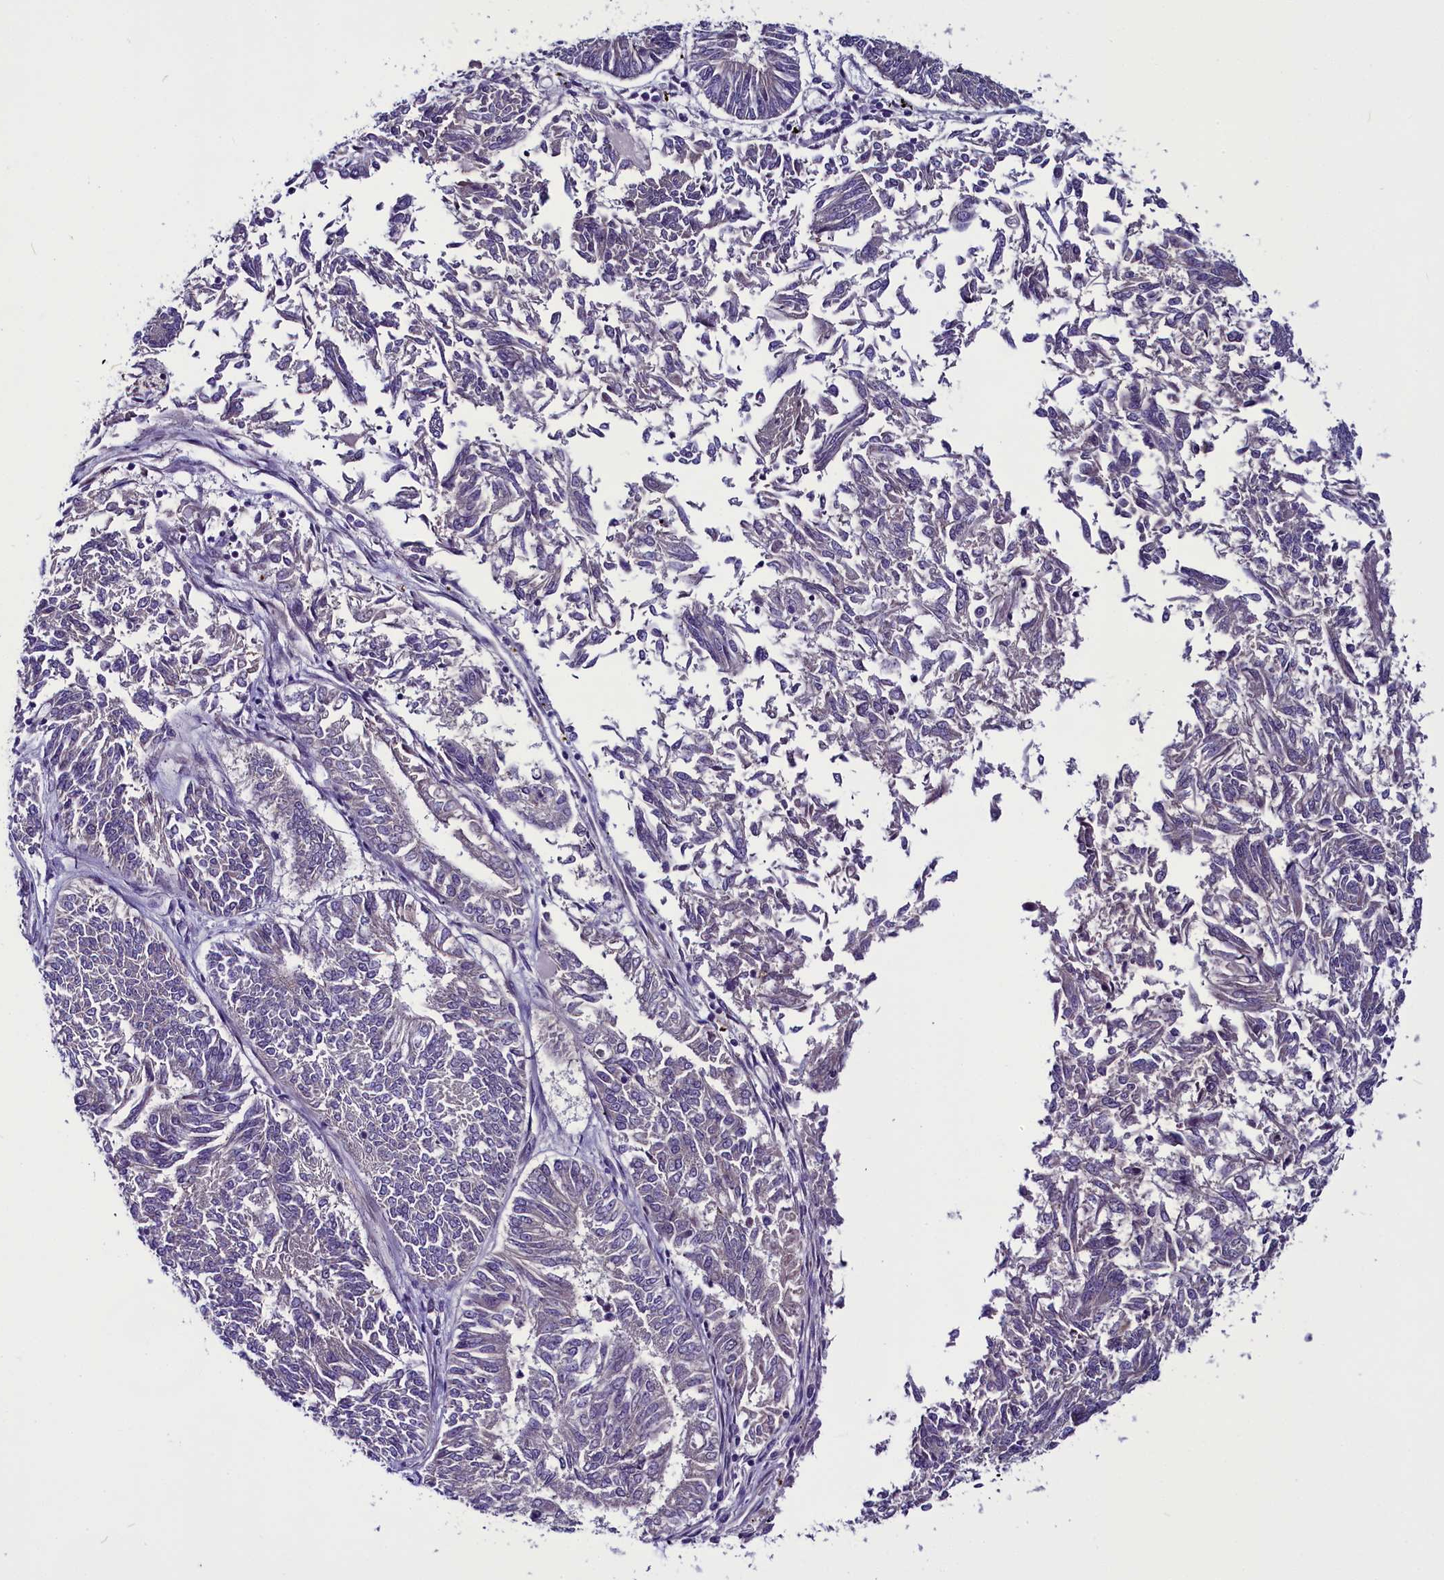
{"staining": {"intensity": "negative", "quantity": "none", "location": "none"}, "tissue": "endometrial cancer", "cell_type": "Tumor cells", "image_type": "cancer", "snomed": [{"axis": "morphology", "description": "Adenocarcinoma, NOS"}, {"axis": "topography", "description": "Endometrium"}], "caption": "The micrograph shows no staining of tumor cells in endometrial cancer.", "gene": "CCDC106", "patient": {"sex": "female", "age": 58}}